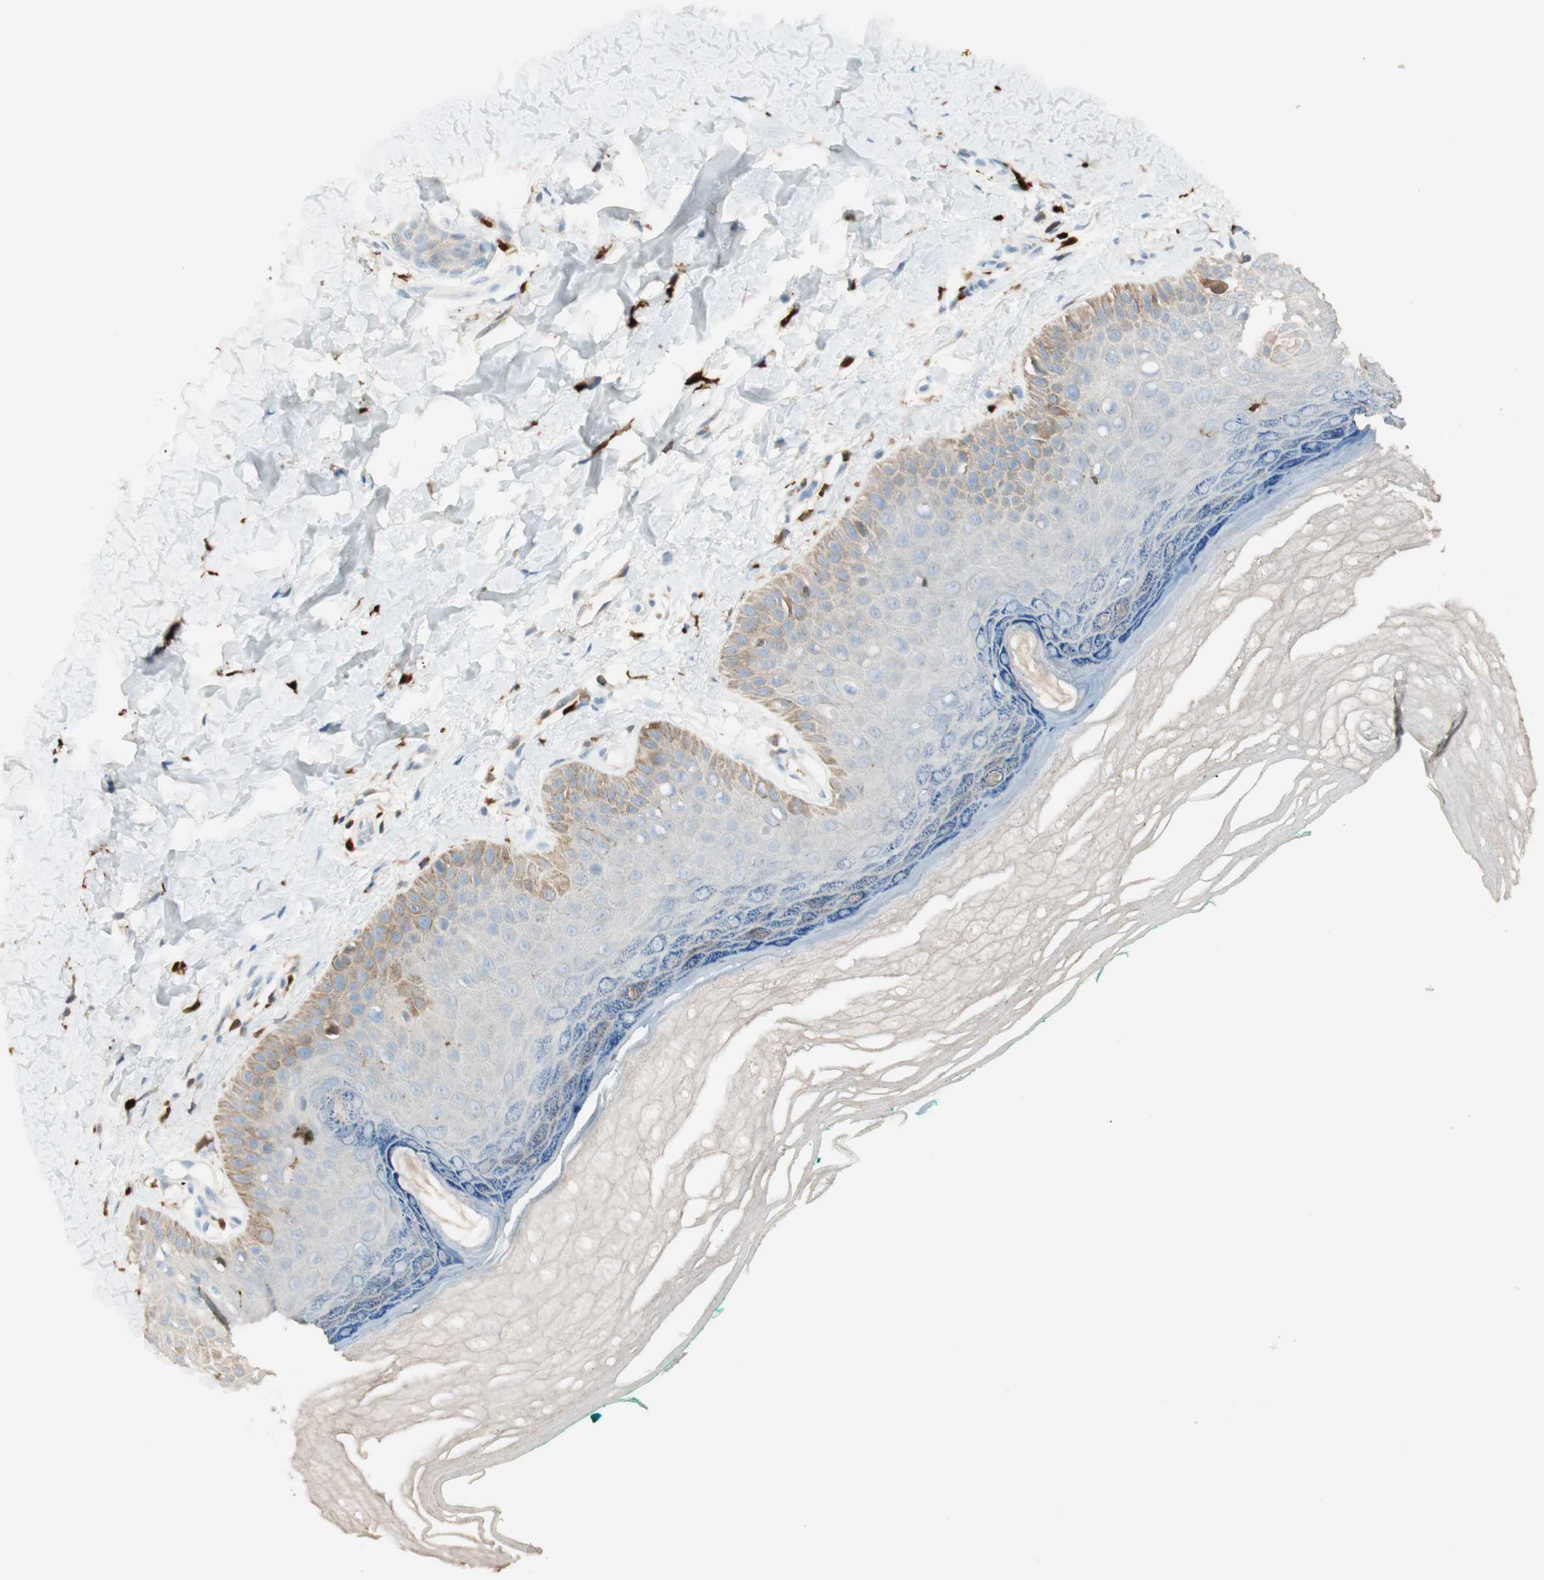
{"staining": {"intensity": "negative", "quantity": "none", "location": "none"}, "tissue": "skin", "cell_type": "Fibroblasts", "image_type": "normal", "snomed": [{"axis": "morphology", "description": "Normal tissue, NOS"}, {"axis": "topography", "description": "Skin"}], "caption": "Immunohistochemical staining of unremarkable skin exhibits no significant expression in fibroblasts.", "gene": "HPGD", "patient": {"sex": "male", "age": 26}}